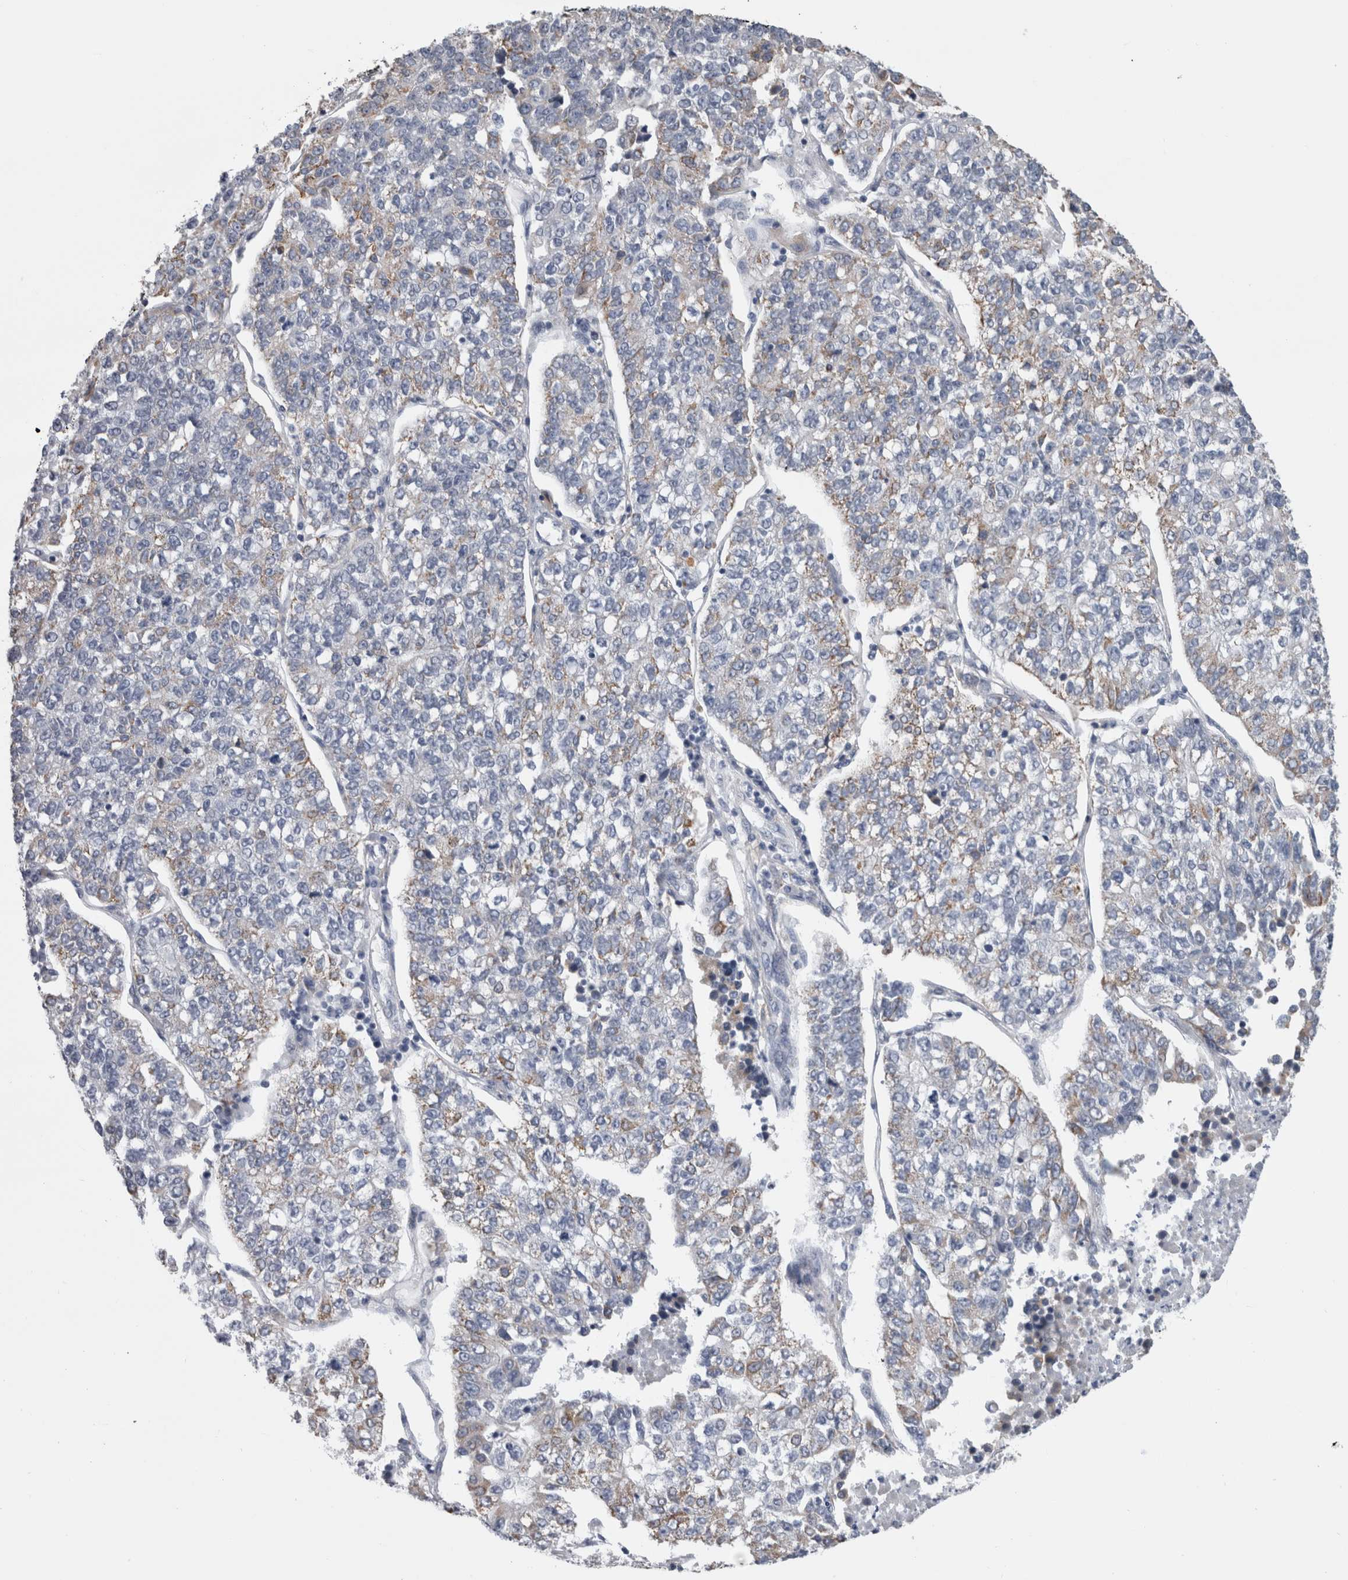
{"staining": {"intensity": "weak", "quantity": "<25%", "location": "cytoplasmic/membranous"}, "tissue": "lung cancer", "cell_type": "Tumor cells", "image_type": "cancer", "snomed": [{"axis": "morphology", "description": "Adenocarcinoma, NOS"}, {"axis": "topography", "description": "Lung"}], "caption": "Tumor cells show no significant protein positivity in adenocarcinoma (lung). Brightfield microscopy of immunohistochemistry (IHC) stained with DAB (brown) and hematoxylin (blue), captured at high magnification.", "gene": "GDAP1", "patient": {"sex": "male", "age": 49}}